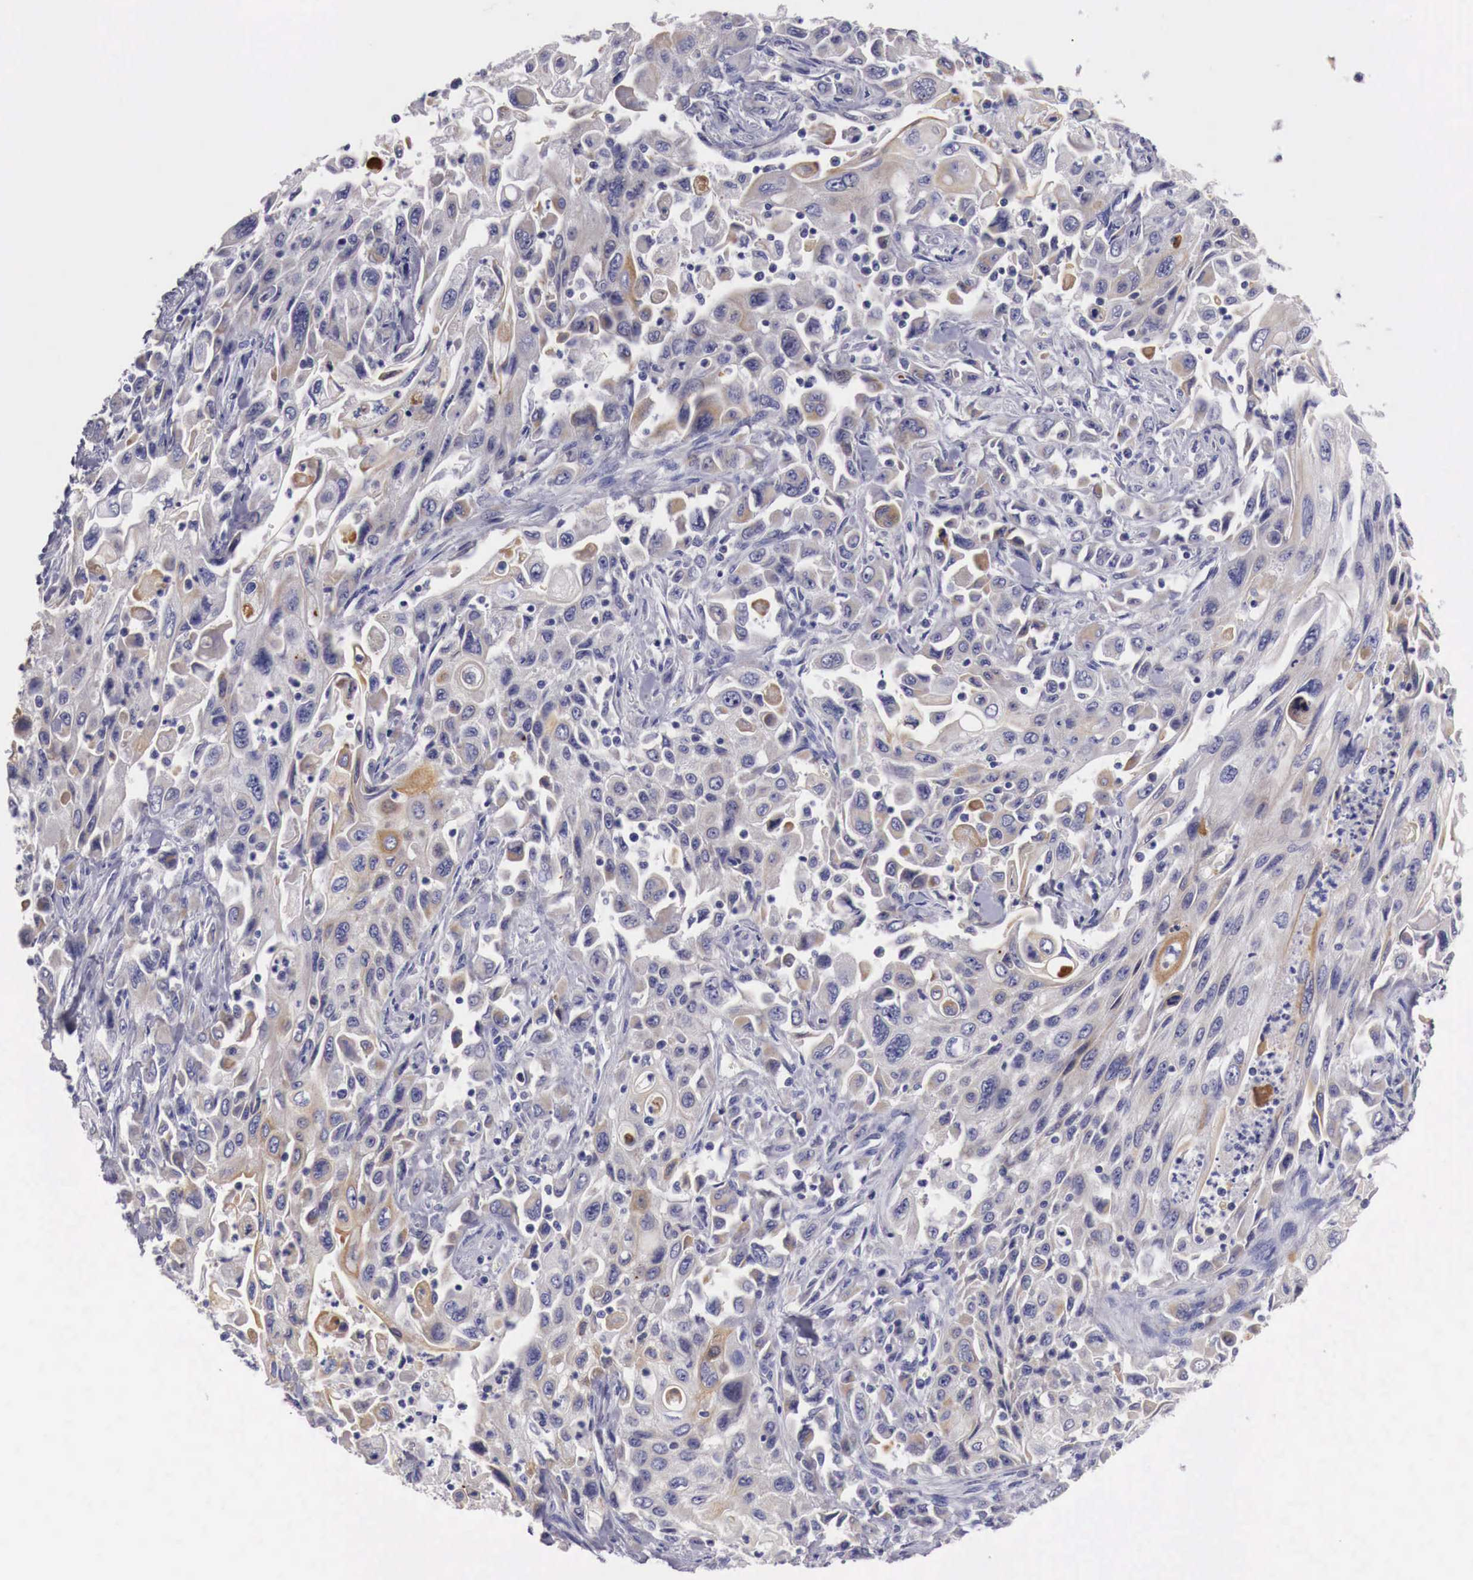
{"staining": {"intensity": "weak", "quantity": "25%-75%", "location": "cytoplasmic/membranous"}, "tissue": "pancreatic cancer", "cell_type": "Tumor cells", "image_type": "cancer", "snomed": [{"axis": "morphology", "description": "Adenocarcinoma, NOS"}, {"axis": "topography", "description": "Pancreas"}], "caption": "Immunohistochemical staining of human adenocarcinoma (pancreatic) displays low levels of weak cytoplasmic/membranous positivity in approximately 25%-75% of tumor cells.", "gene": "NREP", "patient": {"sex": "male", "age": 70}}